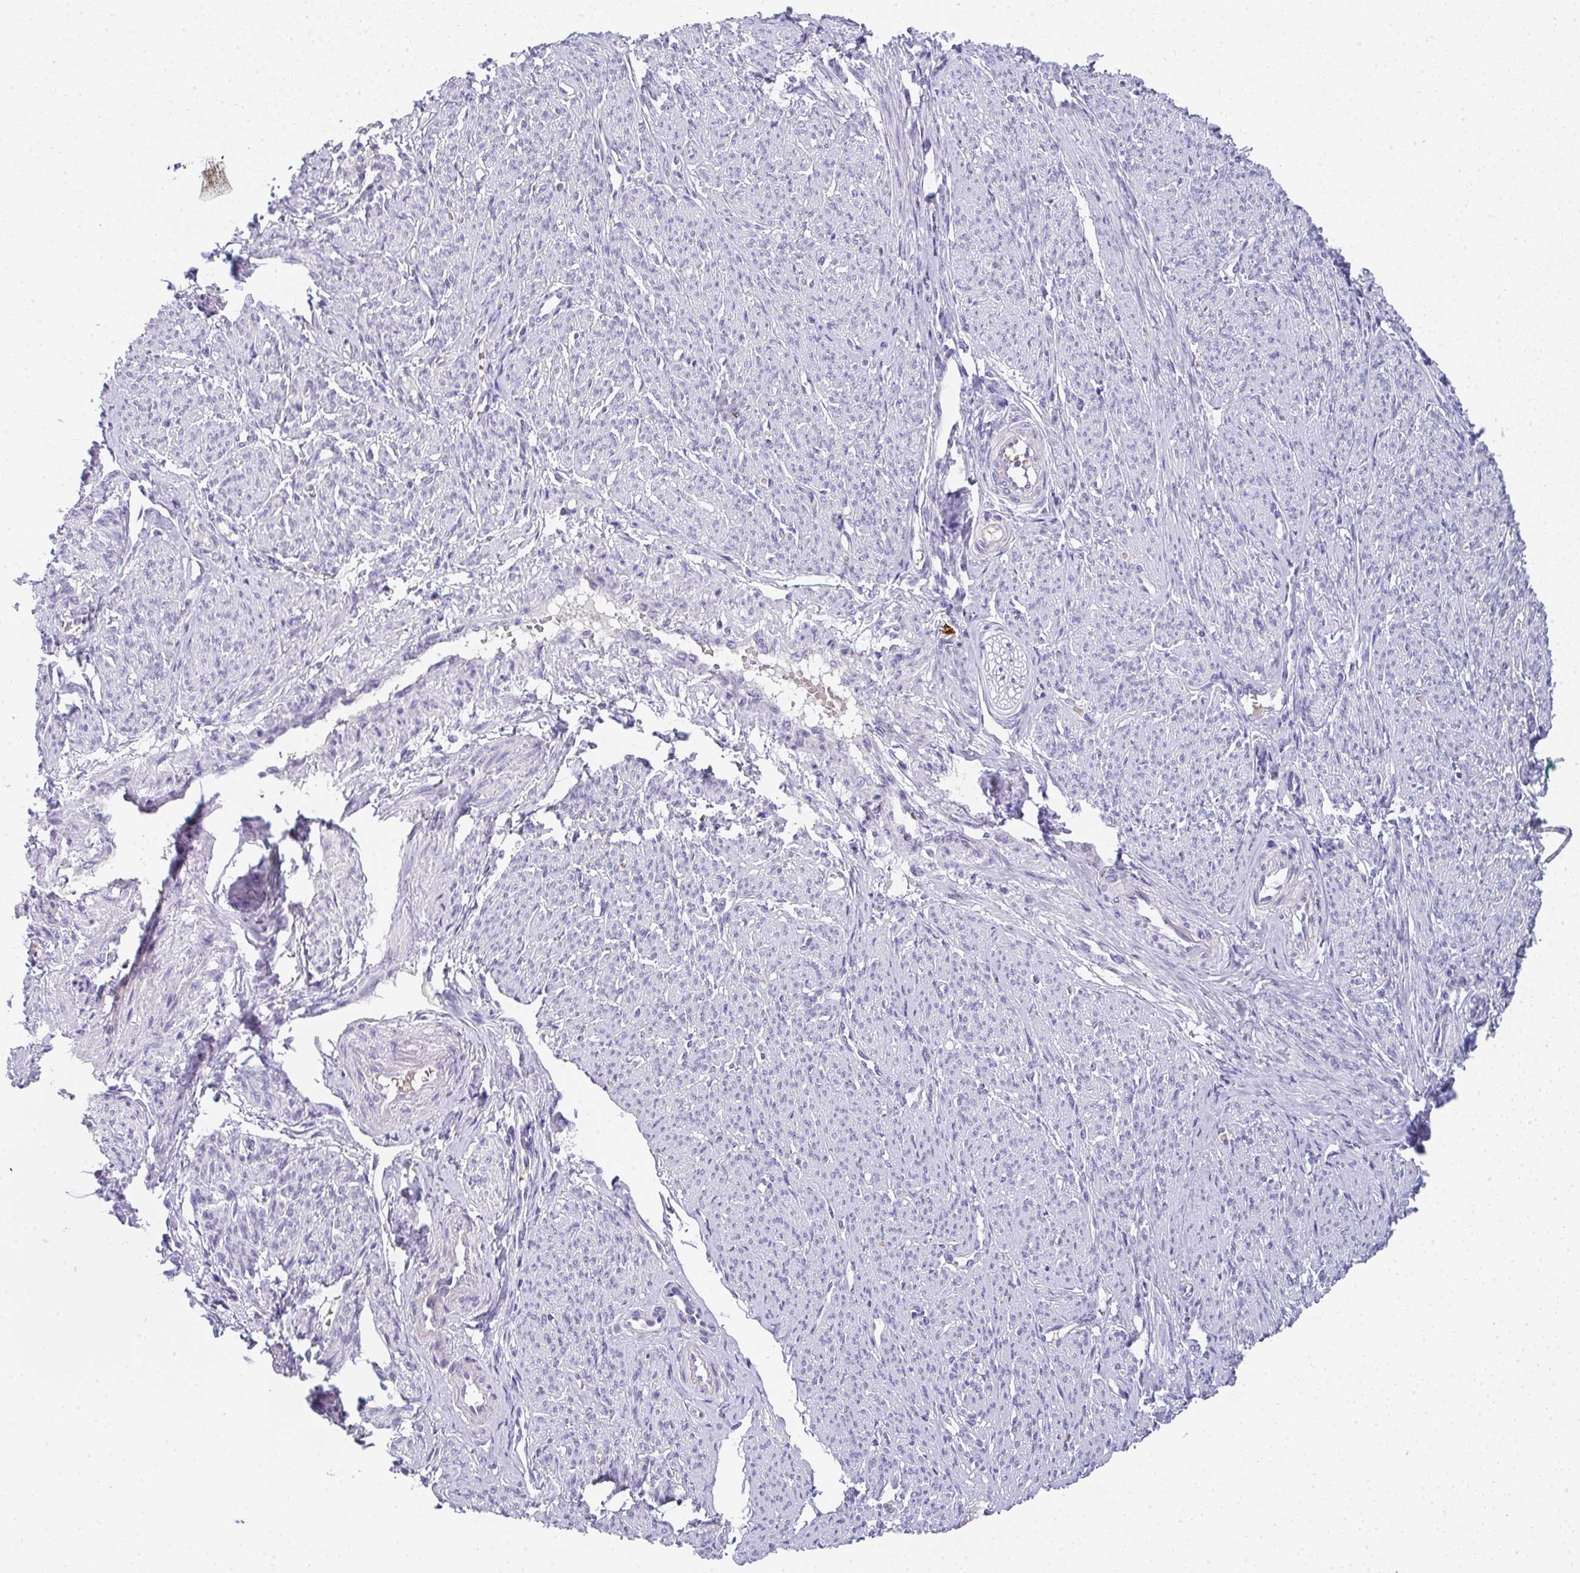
{"staining": {"intensity": "negative", "quantity": "none", "location": "none"}, "tissue": "smooth muscle", "cell_type": "Smooth muscle cells", "image_type": "normal", "snomed": [{"axis": "morphology", "description": "Normal tissue, NOS"}, {"axis": "topography", "description": "Smooth muscle"}], "caption": "IHC of benign smooth muscle demonstrates no staining in smooth muscle cells.", "gene": "CACNA1S", "patient": {"sex": "female", "age": 65}}